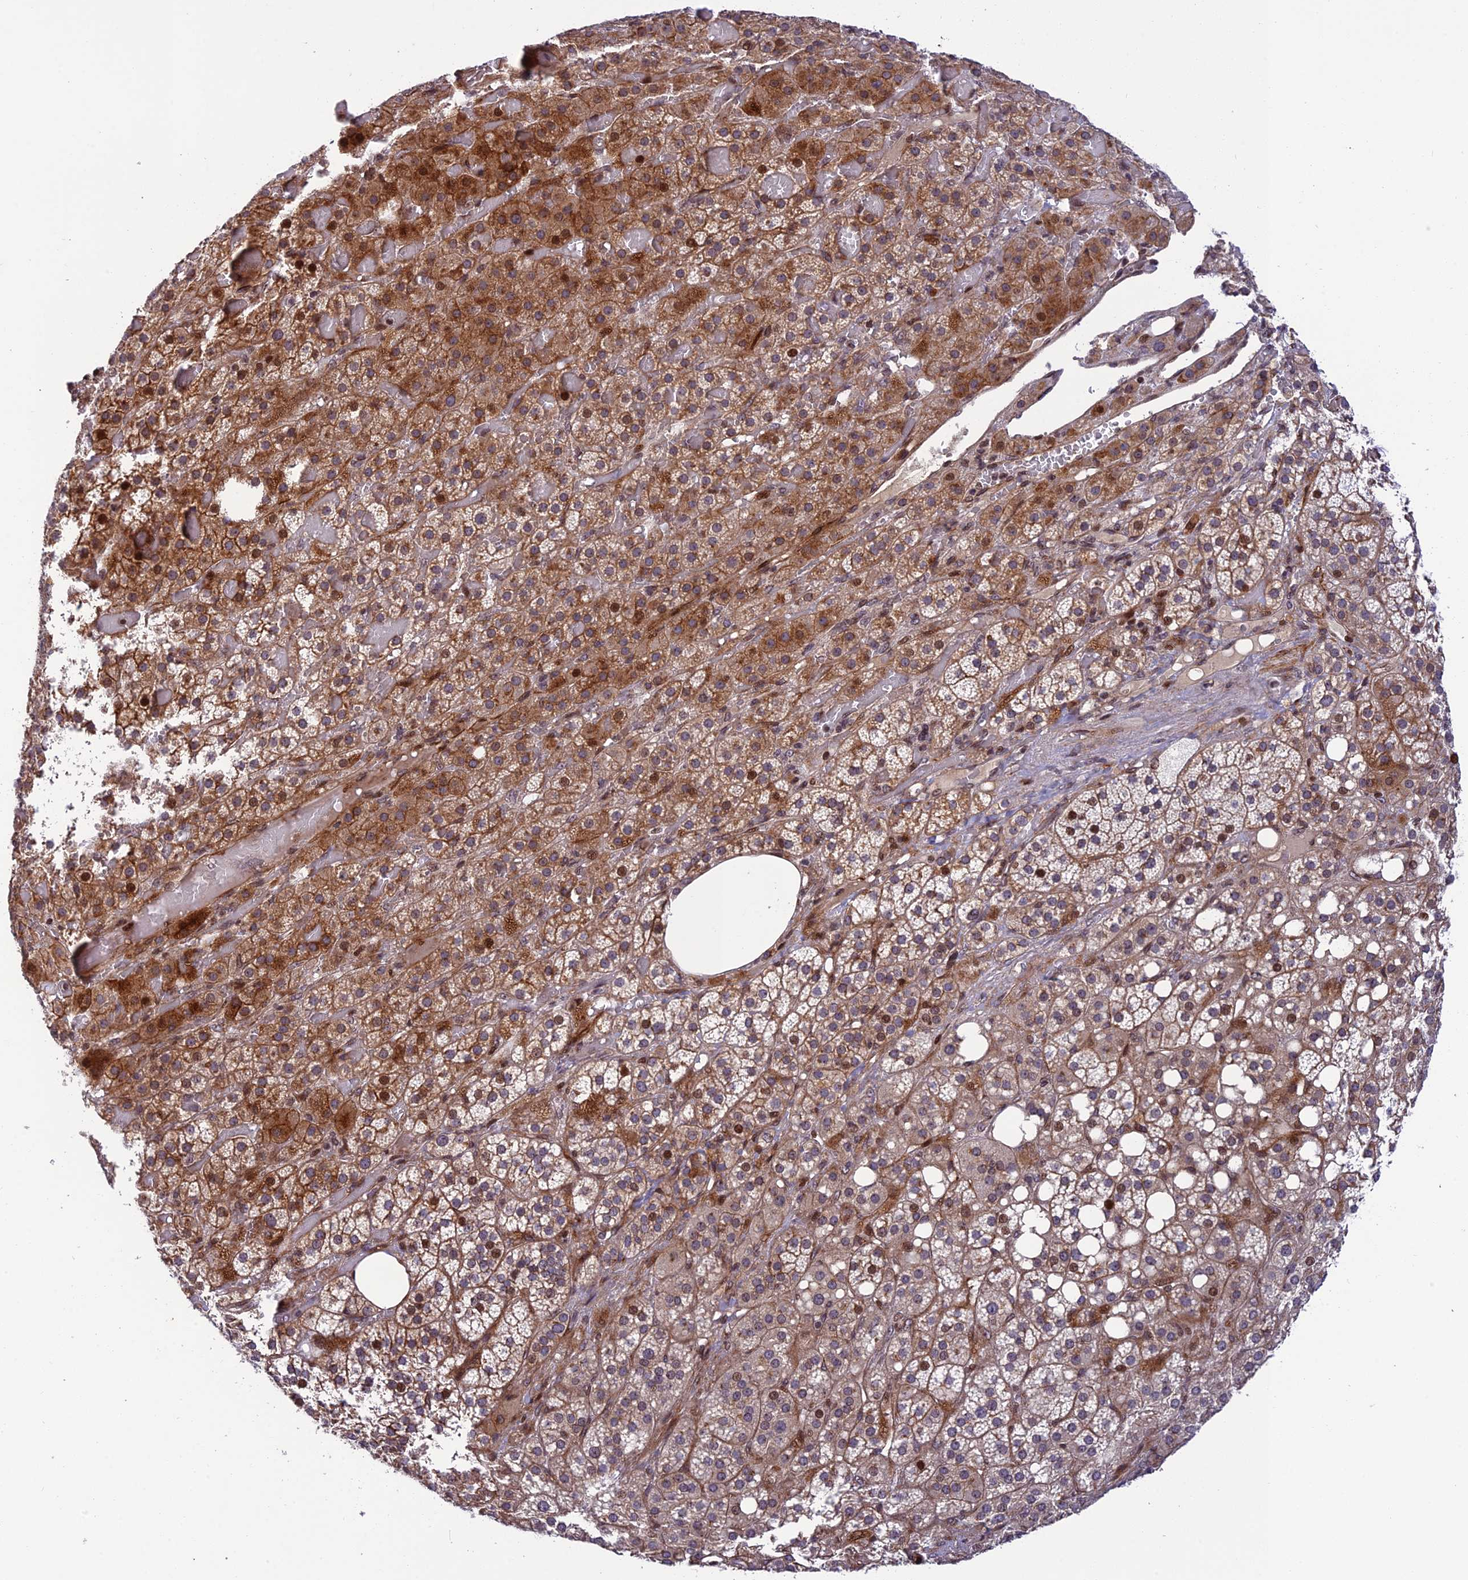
{"staining": {"intensity": "moderate", "quantity": "25%-75%", "location": "cytoplasmic/membranous,nuclear"}, "tissue": "adrenal gland", "cell_type": "Glandular cells", "image_type": "normal", "snomed": [{"axis": "morphology", "description": "Normal tissue, NOS"}, {"axis": "topography", "description": "Adrenal gland"}], "caption": "Glandular cells demonstrate moderate cytoplasmic/membranous,nuclear staining in approximately 25%-75% of cells in normal adrenal gland. The protein of interest is stained brown, and the nuclei are stained in blue (DAB (3,3'-diaminobenzidine) IHC with brightfield microscopy, high magnification).", "gene": "SMIM7", "patient": {"sex": "female", "age": 59}}